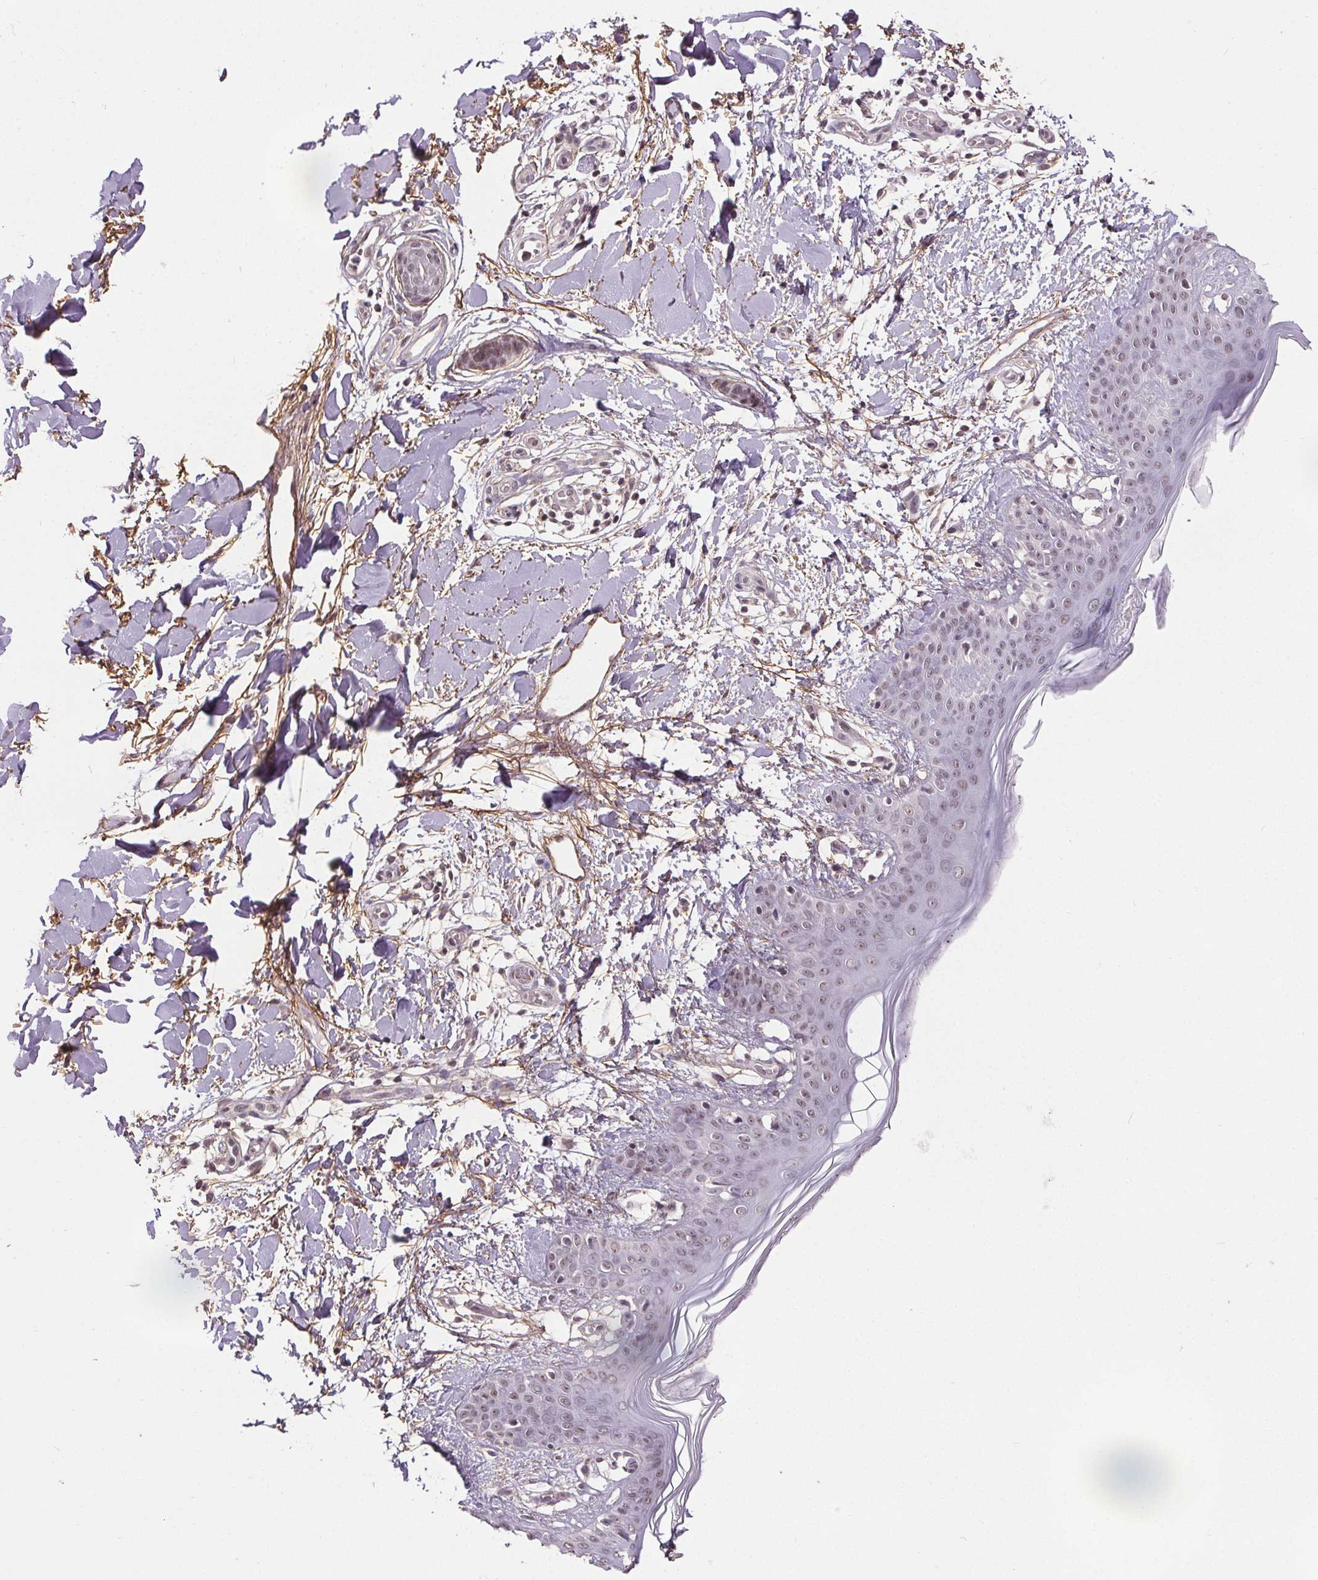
{"staining": {"intensity": "moderate", "quantity": "<25%", "location": "nuclear"}, "tissue": "skin", "cell_type": "Fibroblasts", "image_type": "normal", "snomed": [{"axis": "morphology", "description": "Normal tissue, NOS"}, {"axis": "topography", "description": "Skin"}], "caption": "Skin stained with DAB IHC shows low levels of moderate nuclear expression in approximately <25% of fibroblasts. (Brightfield microscopy of DAB IHC at high magnification).", "gene": "KIAA0232", "patient": {"sex": "female", "age": 34}}